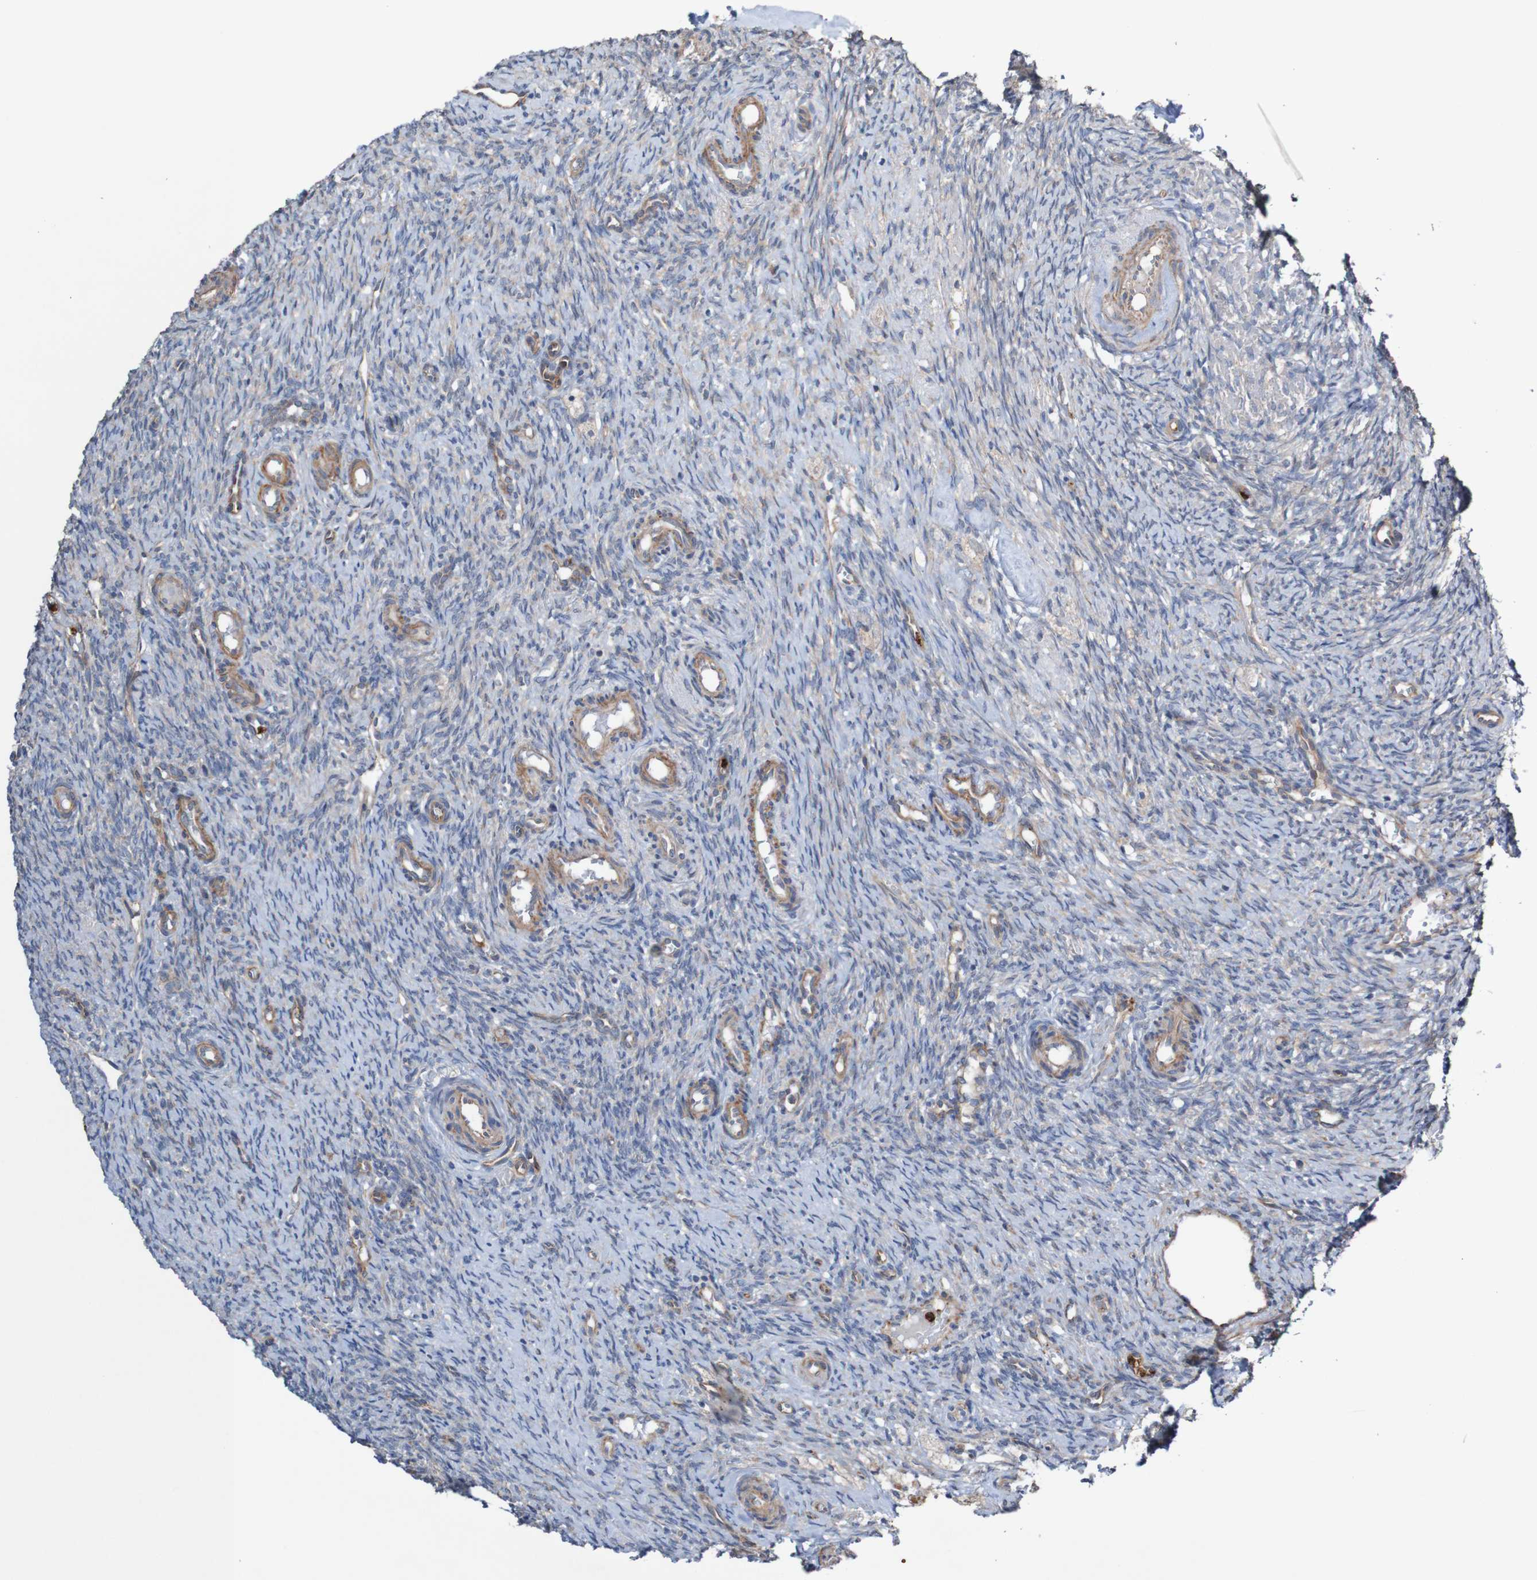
{"staining": {"intensity": "moderate", "quantity": "25%-75%", "location": "cytoplasmic/membranous"}, "tissue": "ovary", "cell_type": "Ovarian stroma cells", "image_type": "normal", "snomed": [{"axis": "morphology", "description": "Normal tissue, NOS"}, {"axis": "topography", "description": "Ovary"}], "caption": "Immunohistochemistry (IHC) (DAB (3,3'-diaminobenzidine)) staining of unremarkable human ovary demonstrates moderate cytoplasmic/membranous protein staining in approximately 25%-75% of ovarian stroma cells. (IHC, brightfield microscopy, high magnification).", "gene": "ST8SIA6", "patient": {"sex": "female", "age": 41}}